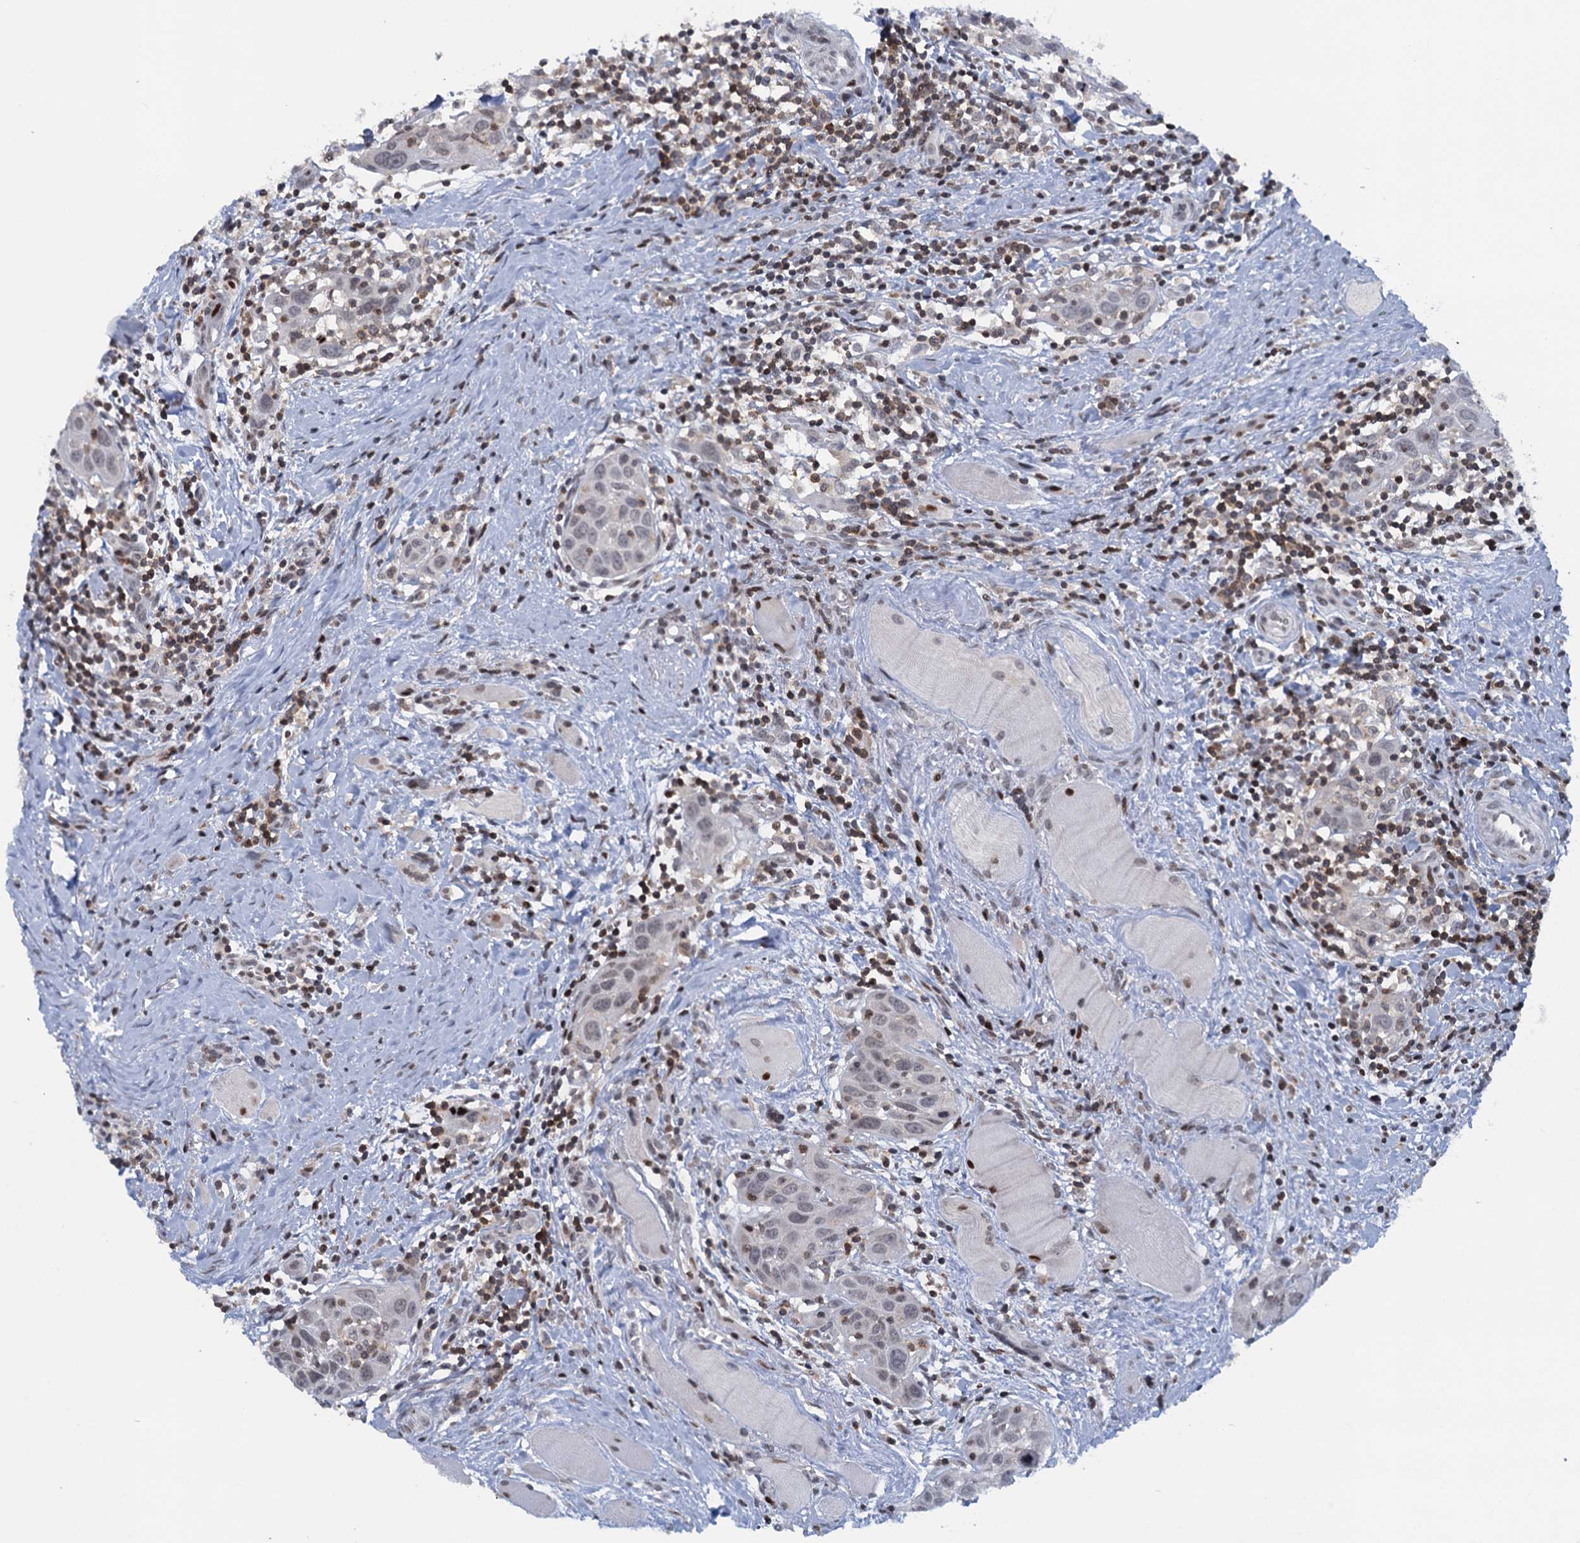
{"staining": {"intensity": "weak", "quantity": "<25%", "location": "nuclear"}, "tissue": "head and neck cancer", "cell_type": "Tumor cells", "image_type": "cancer", "snomed": [{"axis": "morphology", "description": "Squamous cell carcinoma, NOS"}, {"axis": "topography", "description": "Oral tissue"}, {"axis": "topography", "description": "Head-Neck"}], "caption": "The immunohistochemistry histopathology image has no significant positivity in tumor cells of head and neck squamous cell carcinoma tissue.", "gene": "FYB1", "patient": {"sex": "female", "age": 50}}